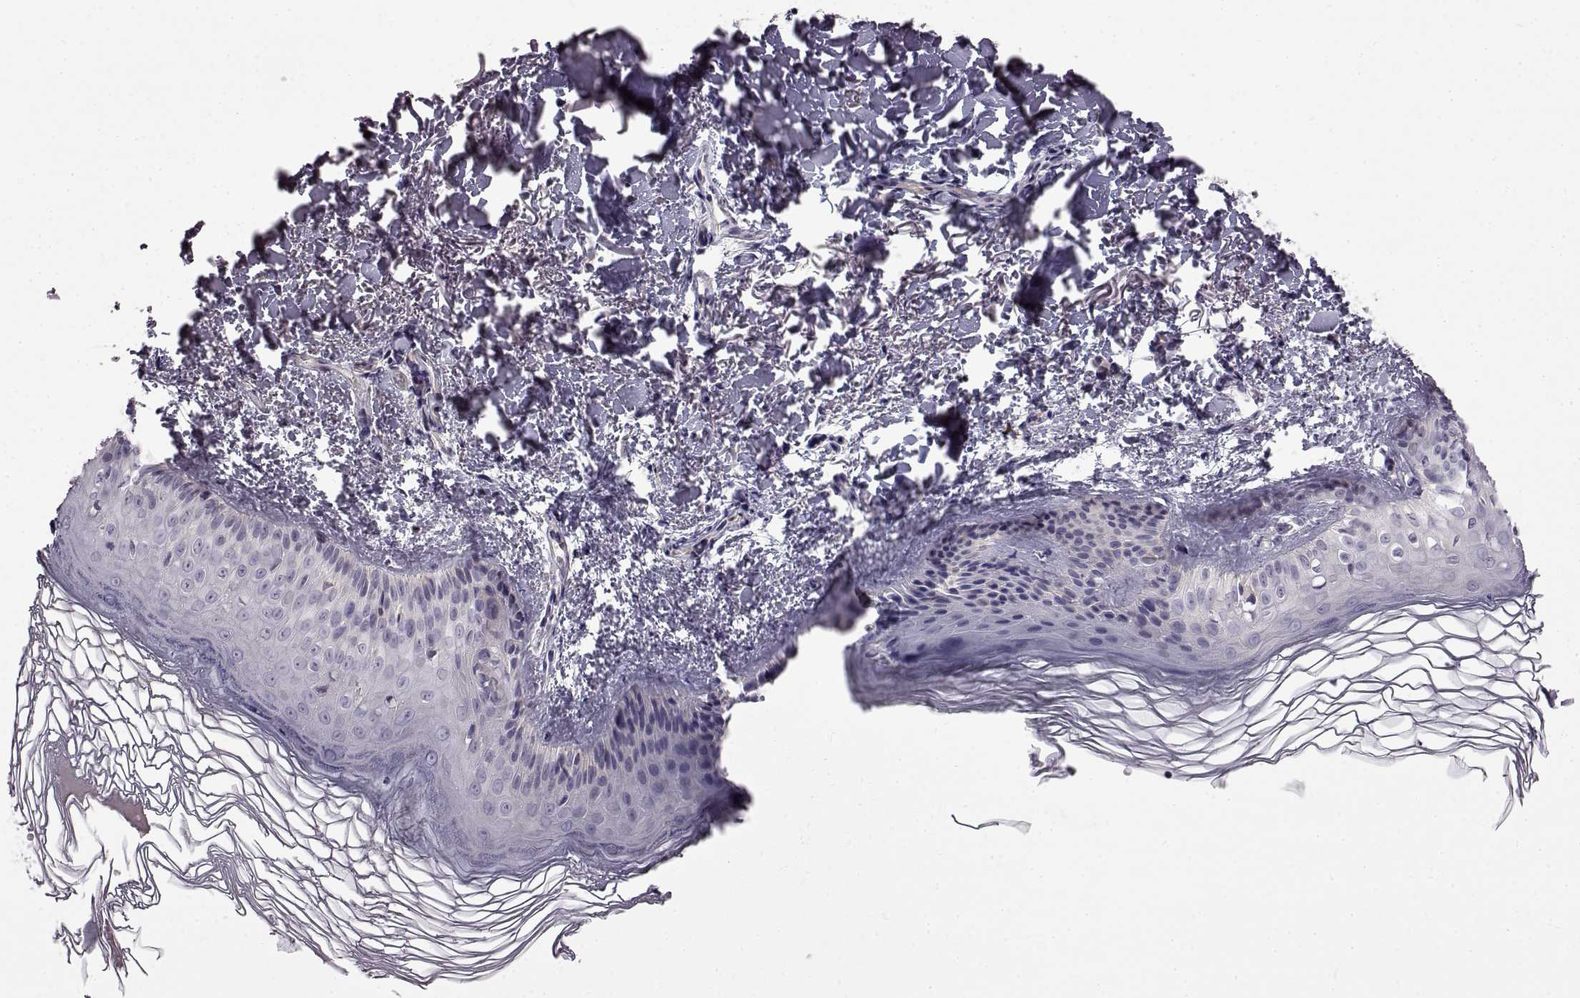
{"staining": {"intensity": "negative", "quantity": "none", "location": "none"}, "tissue": "skin cancer", "cell_type": "Tumor cells", "image_type": "cancer", "snomed": [{"axis": "morphology", "description": "Basal cell carcinoma"}, {"axis": "topography", "description": "Skin"}], "caption": "Immunohistochemistry of basal cell carcinoma (skin) exhibits no staining in tumor cells.", "gene": "B3GNT6", "patient": {"sex": "male", "age": 78}}